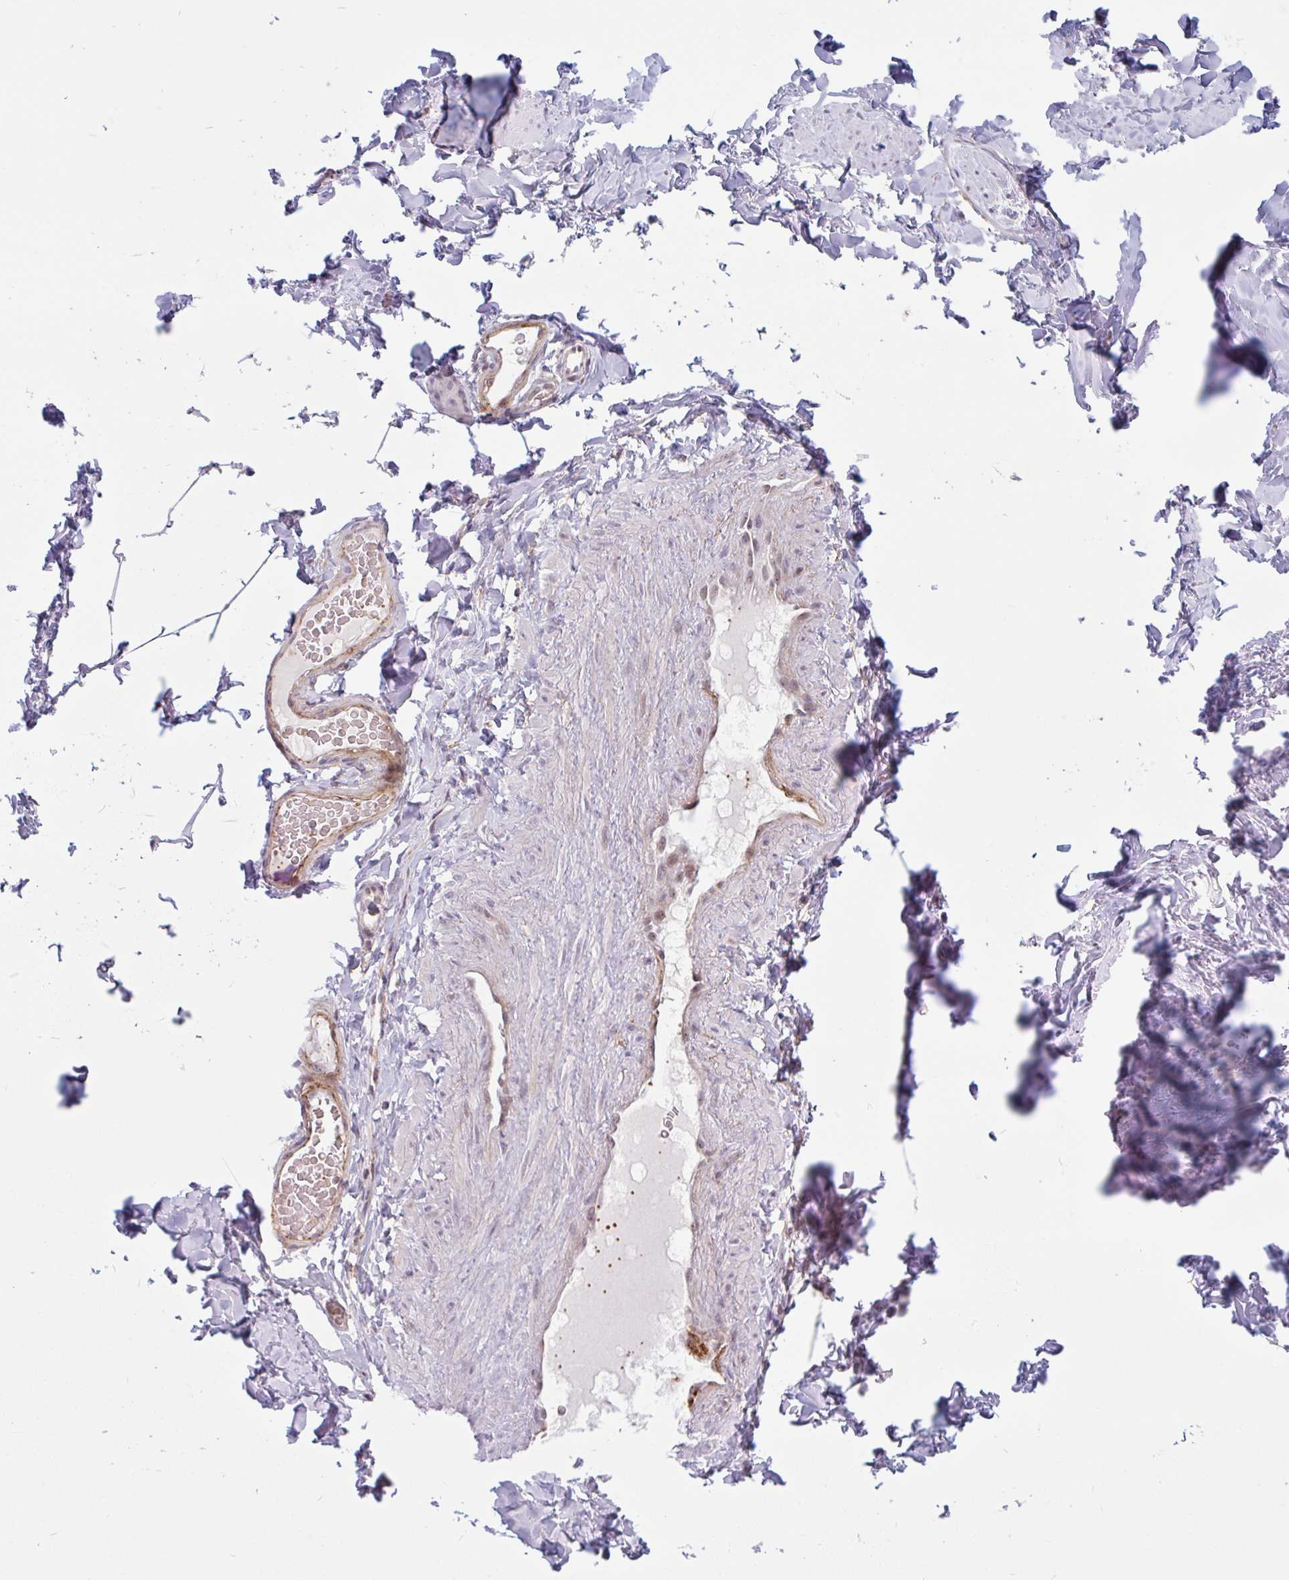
{"staining": {"intensity": "negative", "quantity": "none", "location": "none"}, "tissue": "adipose tissue", "cell_type": "Adipocytes", "image_type": "normal", "snomed": [{"axis": "morphology", "description": "Normal tissue, NOS"}, {"axis": "topography", "description": "Vascular tissue"}, {"axis": "topography", "description": "Peripheral nerve tissue"}], "caption": "The immunohistochemistry photomicrograph has no significant staining in adipocytes of adipose tissue. The staining was performed using DAB to visualize the protein expression in brown, while the nuclei were stained in blue with hematoxylin (Magnification: 20x).", "gene": "TMEM119", "patient": {"sex": "male", "age": 41}}